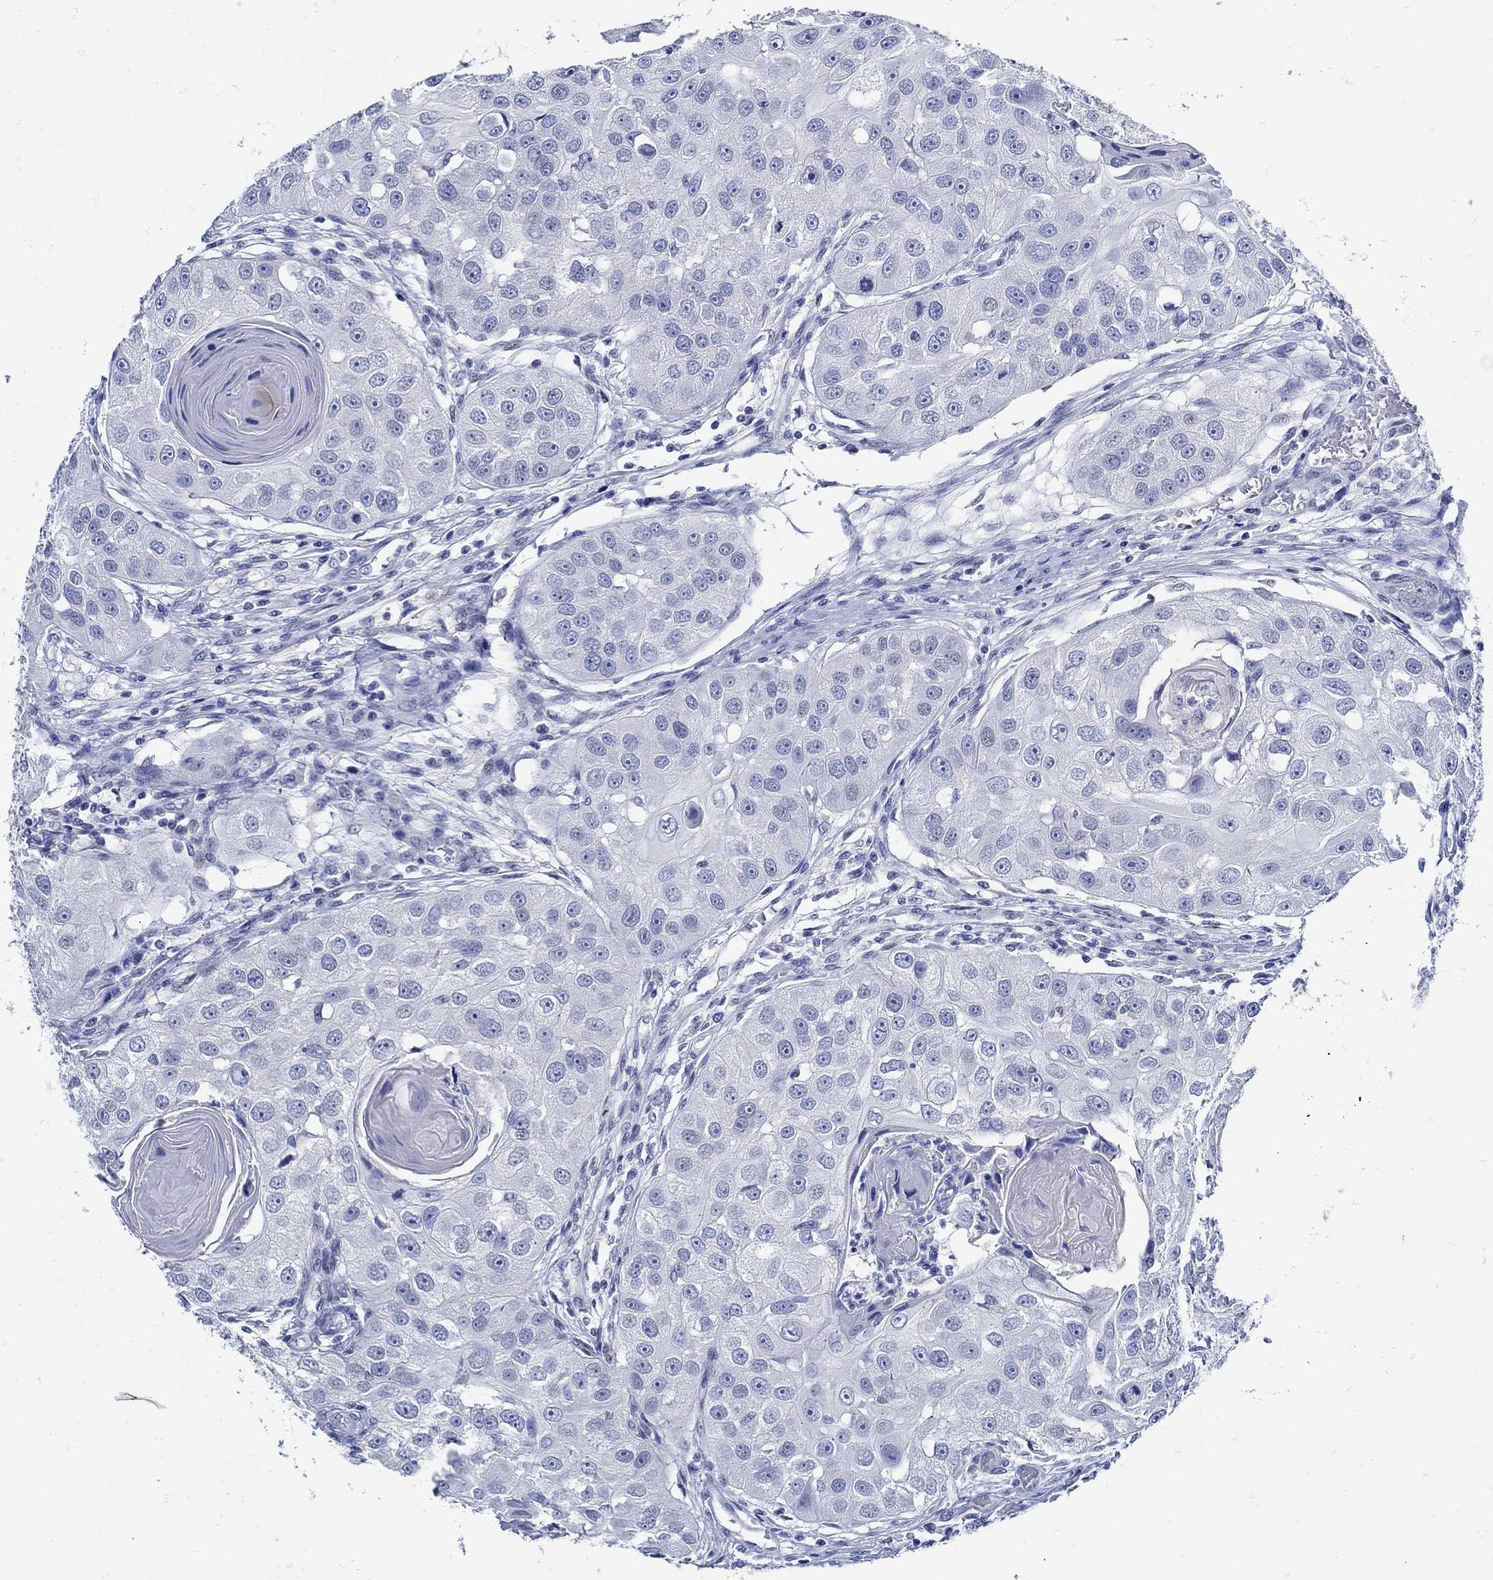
{"staining": {"intensity": "negative", "quantity": "none", "location": "none"}, "tissue": "head and neck cancer", "cell_type": "Tumor cells", "image_type": "cancer", "snomed": [{"axis": "morphology", "description": "Normal tissue, NOS"}, {"axis": "morphology", "description": "Squamous cell carcinoma, NOS"}, {"axis": "topography", "description": "Skeletal muscle"}, {"axis": "topography", "description": "Head-Neck"}], "caption": "DAB immunohistochemical staining of human head and neck squamous cell carcinoma displays no significant positivity in tumor cells.", "gene": "NOS1", "patient": {"sex": "male", "age": 51}}